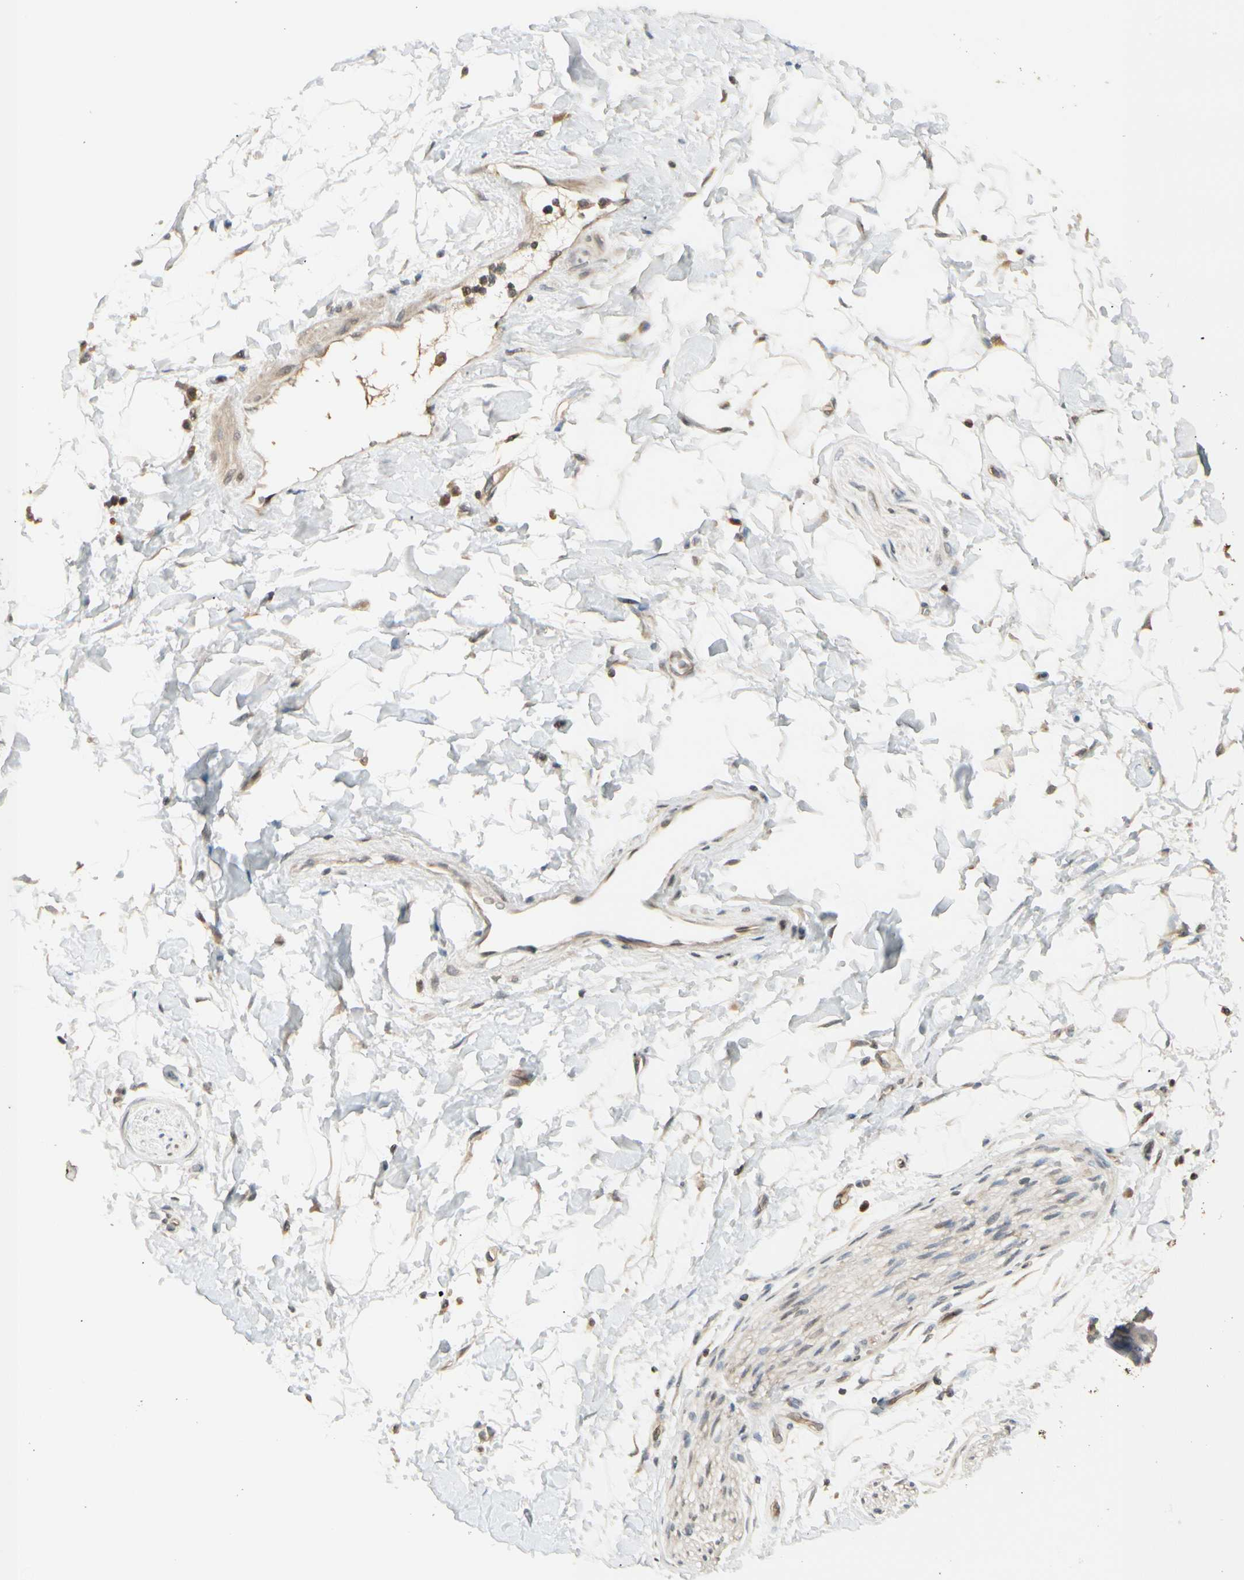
{"staining": {"intensity": "negative", "quantity": "none", "location": "none"}, "tissue": "adipose tissue", "cell_type": "Adipocytes", "image_type": "normal", "snomed": [{"axis": "morphology", "description": "Normal tissue, NOS"}, {"axis": "topography", "description": "Soft tissue"}], "caption": "This is an immunohistochemistry (IHC) histopathology image of normal human adipose tissue. There is no expression in adipocytes.", "gene": "FGF10", "patient": {"sex": "male", "age": 72}}